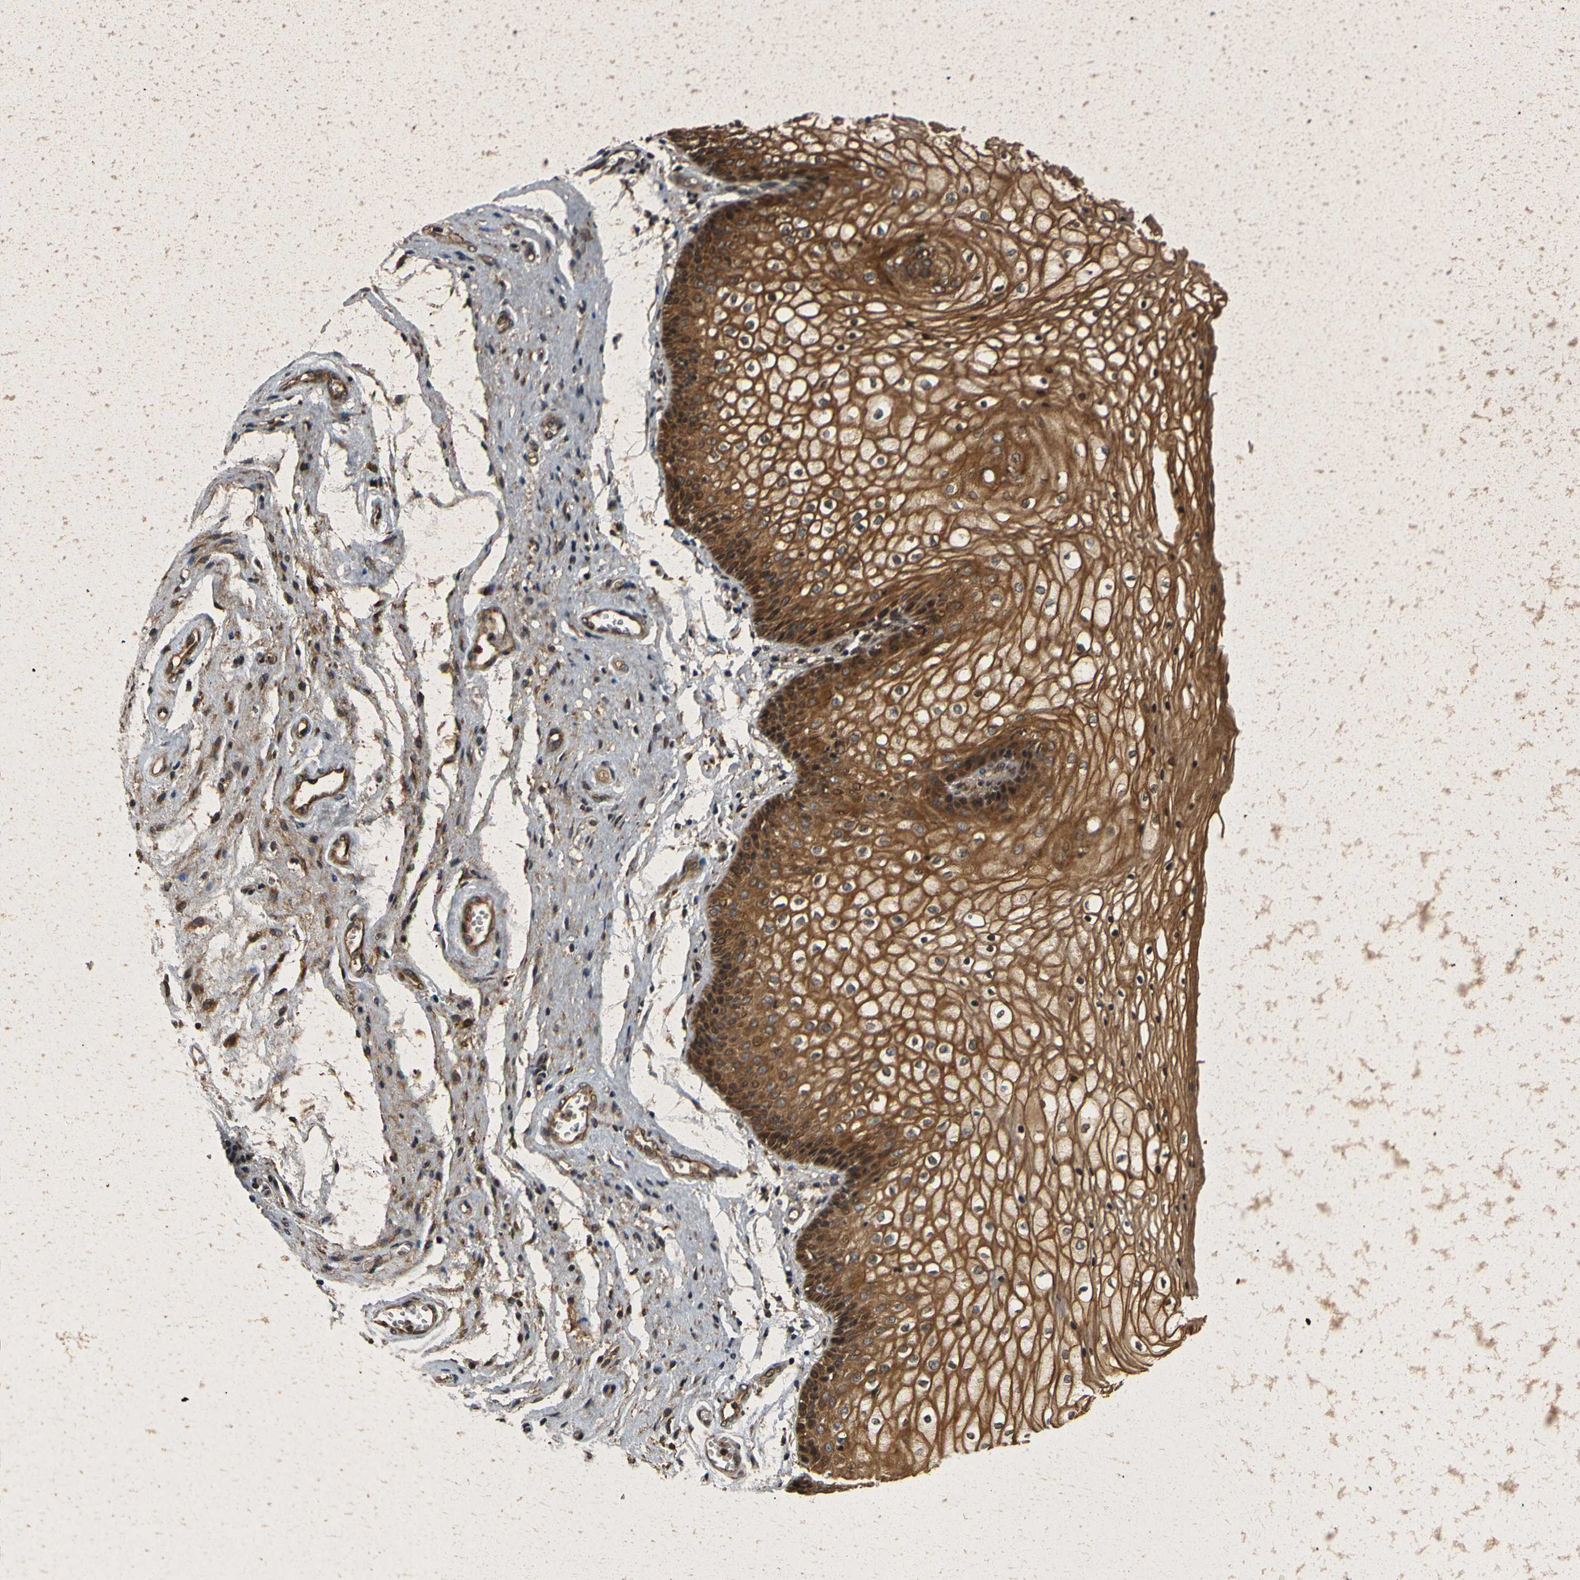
{"staining": {"intensity": "moderate", "quantity": ">75%", "location": "cytoplasmic/membranous"}, "tissue": "vagina", "cell_type": "Squamous epithelial cells", "image_type": "normal", "snomed": [{"axis": "morphology", "description": "Normal tissue, NOS"}, {"axis": "topography", "description": "Vagina"}], "caption": "Immunohistochemistry (DAB) staining of normal vagina demonstrates moderate cytoplasmic/membranous protein expression in about >75% of squamous epithelial cells. The protein is shown in brown color, while the nuclei are stained blue.", "gene": "AKAP9", "patient": {"sex": "female", "age": 34}}